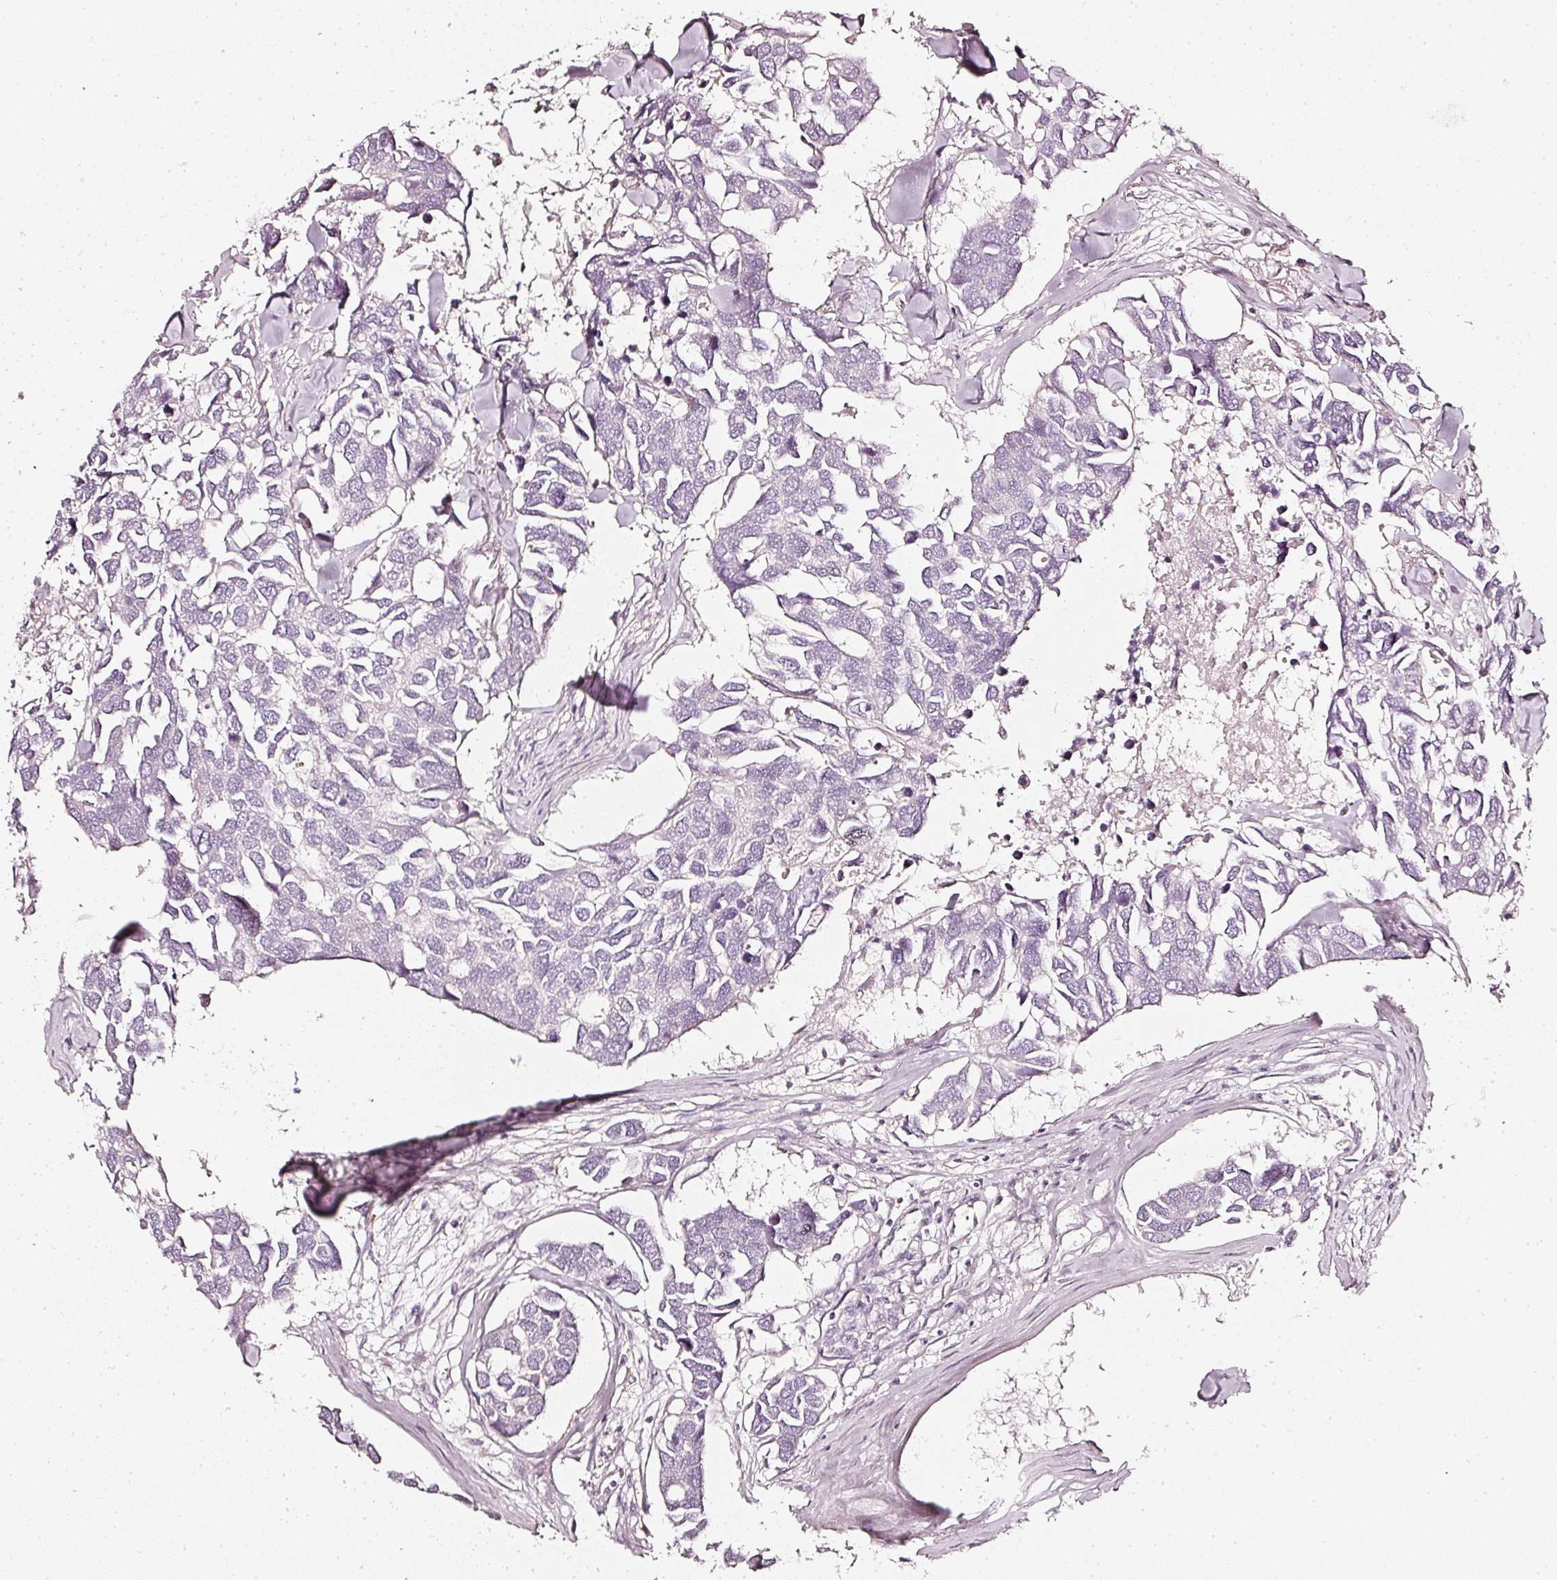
{"staining": {"intensity": "negative", "quantity": "none", "location": "none"}, "tissue": "breast cancer", "cell_type": "Tumor cells", "image_type": "cancer", "snomed": [{"axis": "morphology", "description": "Duct carcinoma"}, {"axis": "topography", "description": "Breast"}], "caption": "Immunohistochemistry (IHC) micrograph of breast cancer stained for a protein (brown), which reveals no positivity in tumor cells. (Brightfield microscopy of DAB (3,3'-diaminobenzidine) immunohistochemistry at high magnification).", "gene": "CNP", "patient": {"sex": "female", "age": 83}}